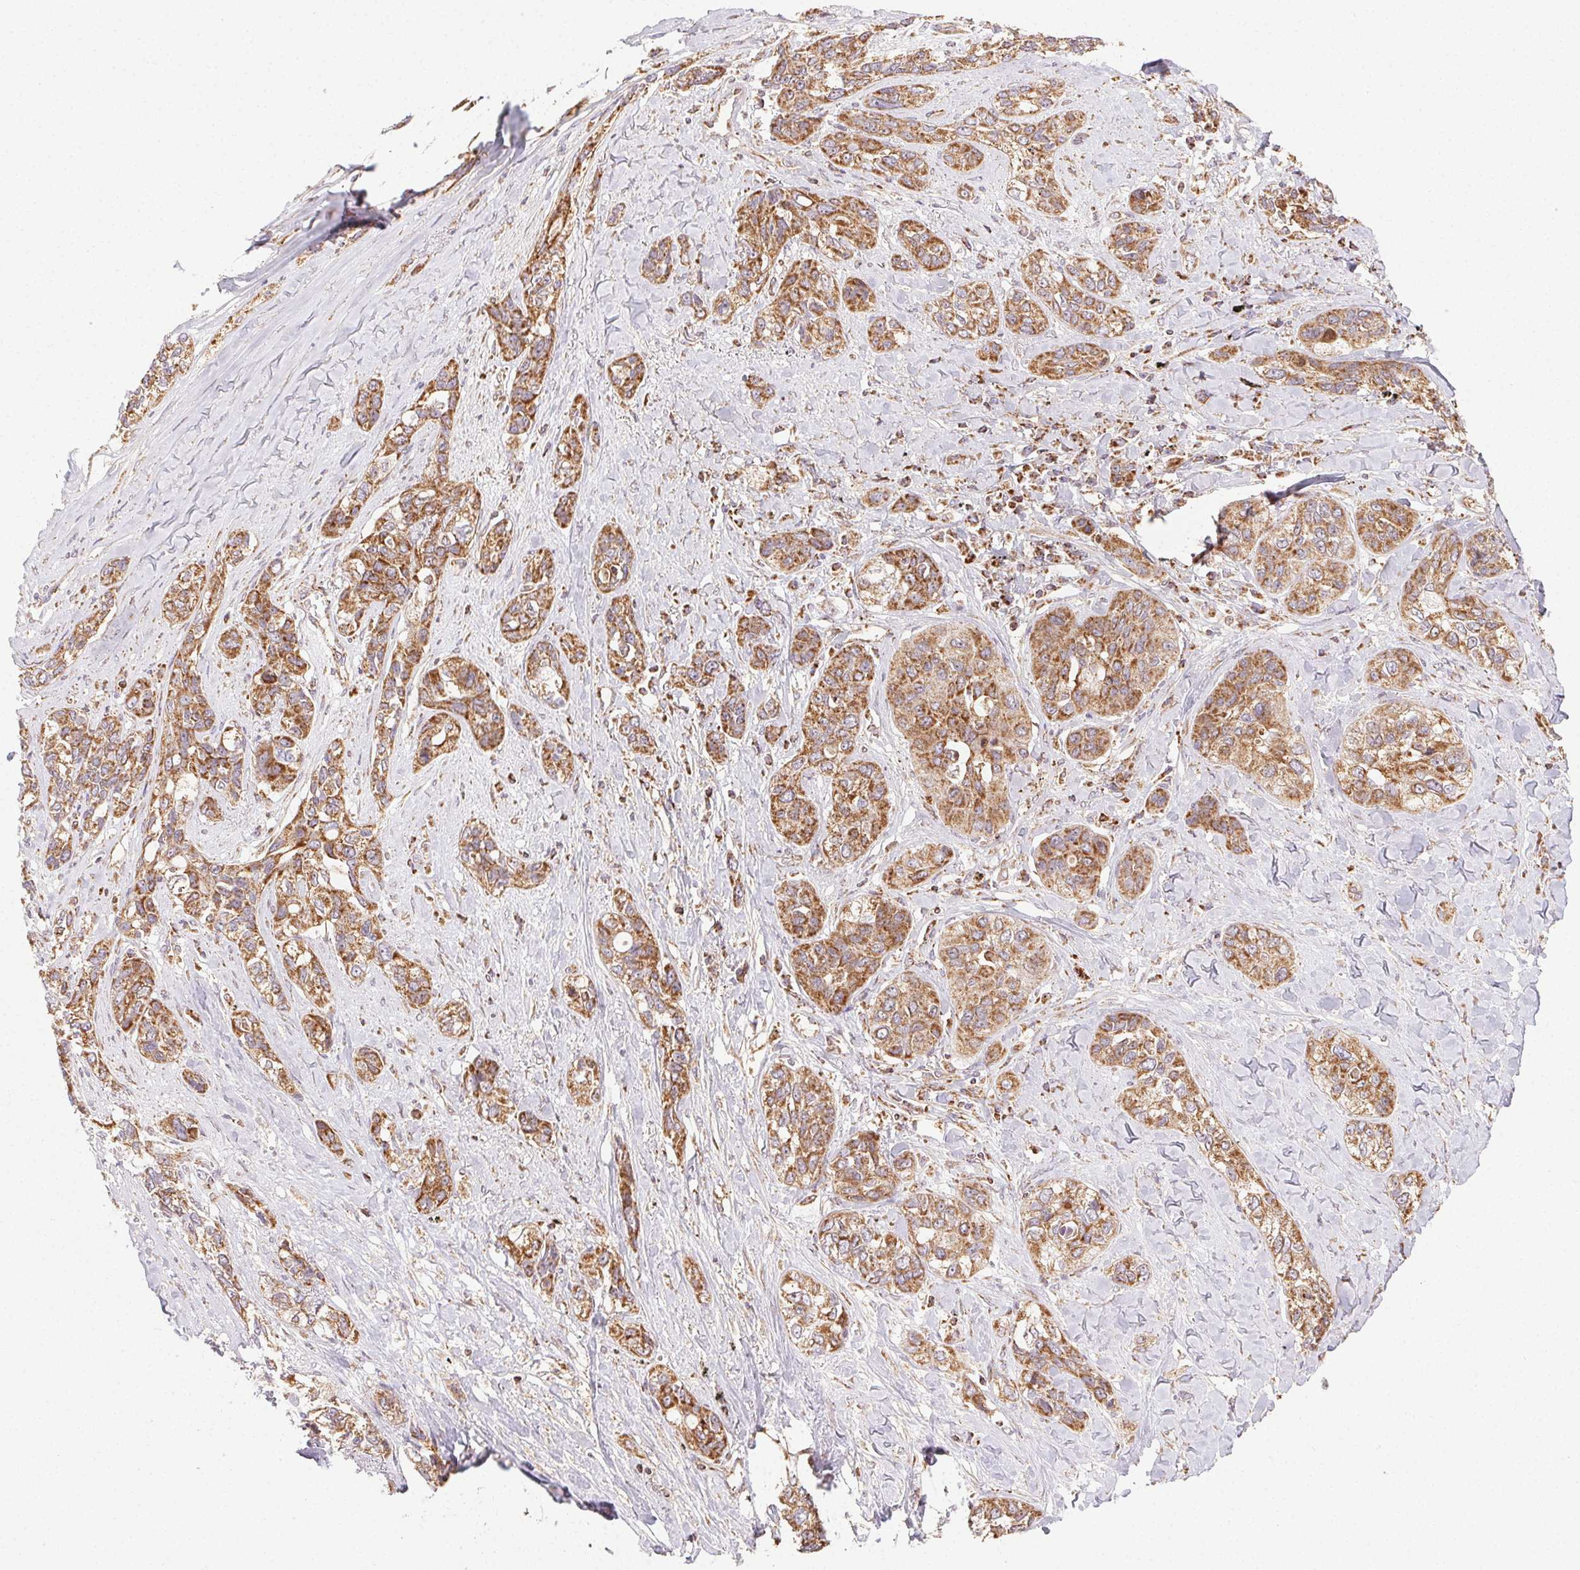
{"staining": {"intensity": "moderate", "quantity": ">75%", "location": "cytoplasmic/membranous"}, "tissue": "lung cancer", "cell_type": "Tumor cells", "image_type": "cancer", "snomed": [{"axis": "morphology", "description": "Squamous cell carcinoma, NOS"}, {"axis": "topography", "description": "Lung"}], "caption": "Immunohistochemistry micrograph of neoplastic tissue: human lung squamous cell carcinoma stained using immunohistochemistry (IHC) demonstrates medium levels of moderate protein expression localized specifically in the cytoplasmic/membranous of tumor cells, appearing as a cytoplasmic/membranous brown color.", "gene": "CLPB", "patient": {"sex": "female", "age": 70}}